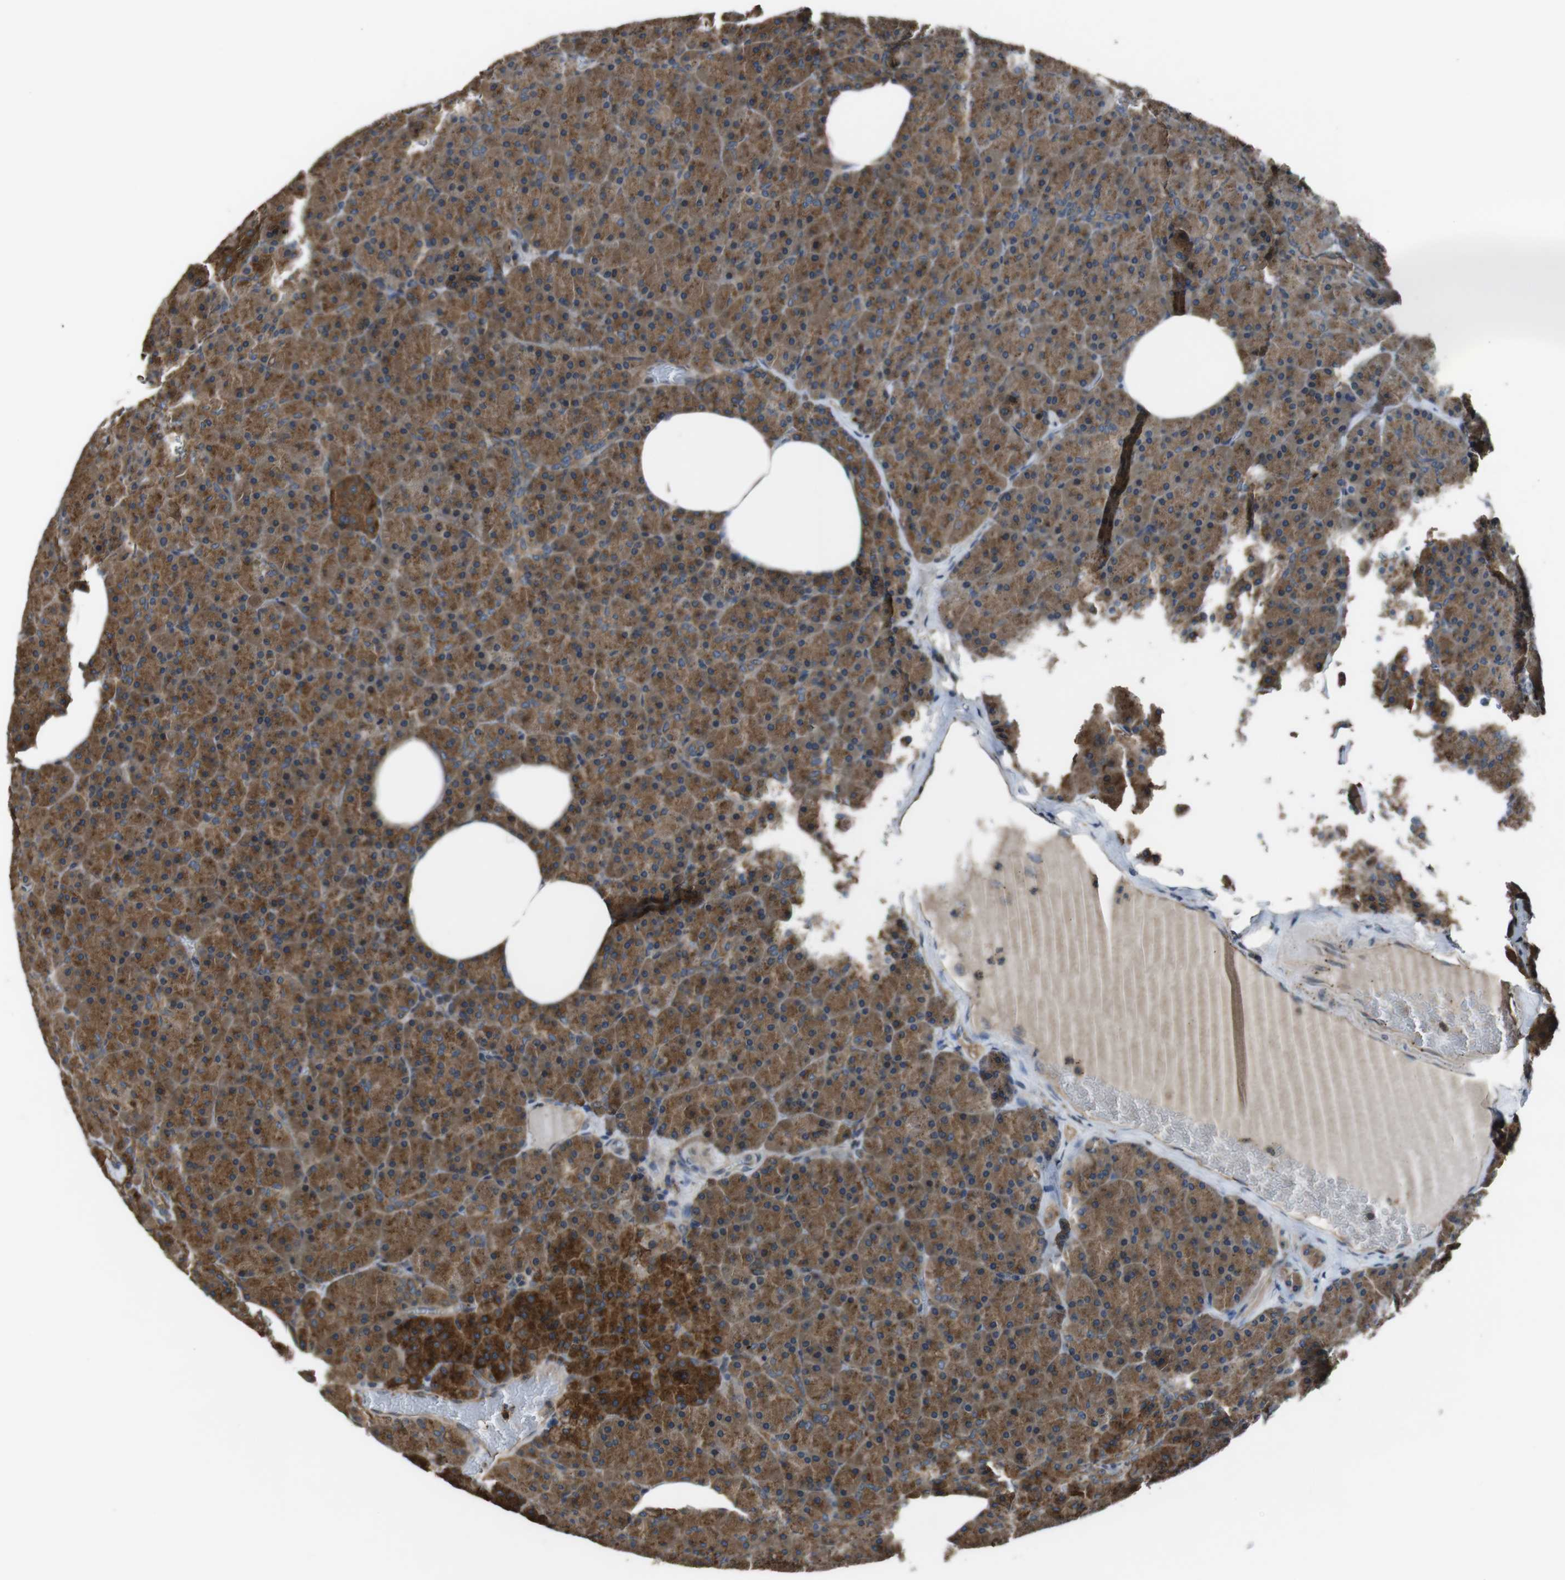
{"staining": {"intensity": "strong", "quantity": ">75%", "location": "cytoplasmic/membranous"}, "tissue": "pancreas", "cell_type": "Exocrine glandular cells", "image_type": "normal", "snomed": [{"axis": "morphology", "description": "Normal tissue, NOS"}, {"axis": "topography", "description": "Pancreas"}], "caption": "DAB (3,3'-diaminobenzidine) immunohistochemical staining of unremarkable human pancreas reveals strong cytoplasmic/membranous protein positivity in about >75% of exocrine glandular cells.", "gene": "SLC22A23", "patient": {"sex": "female", "age": 35}}